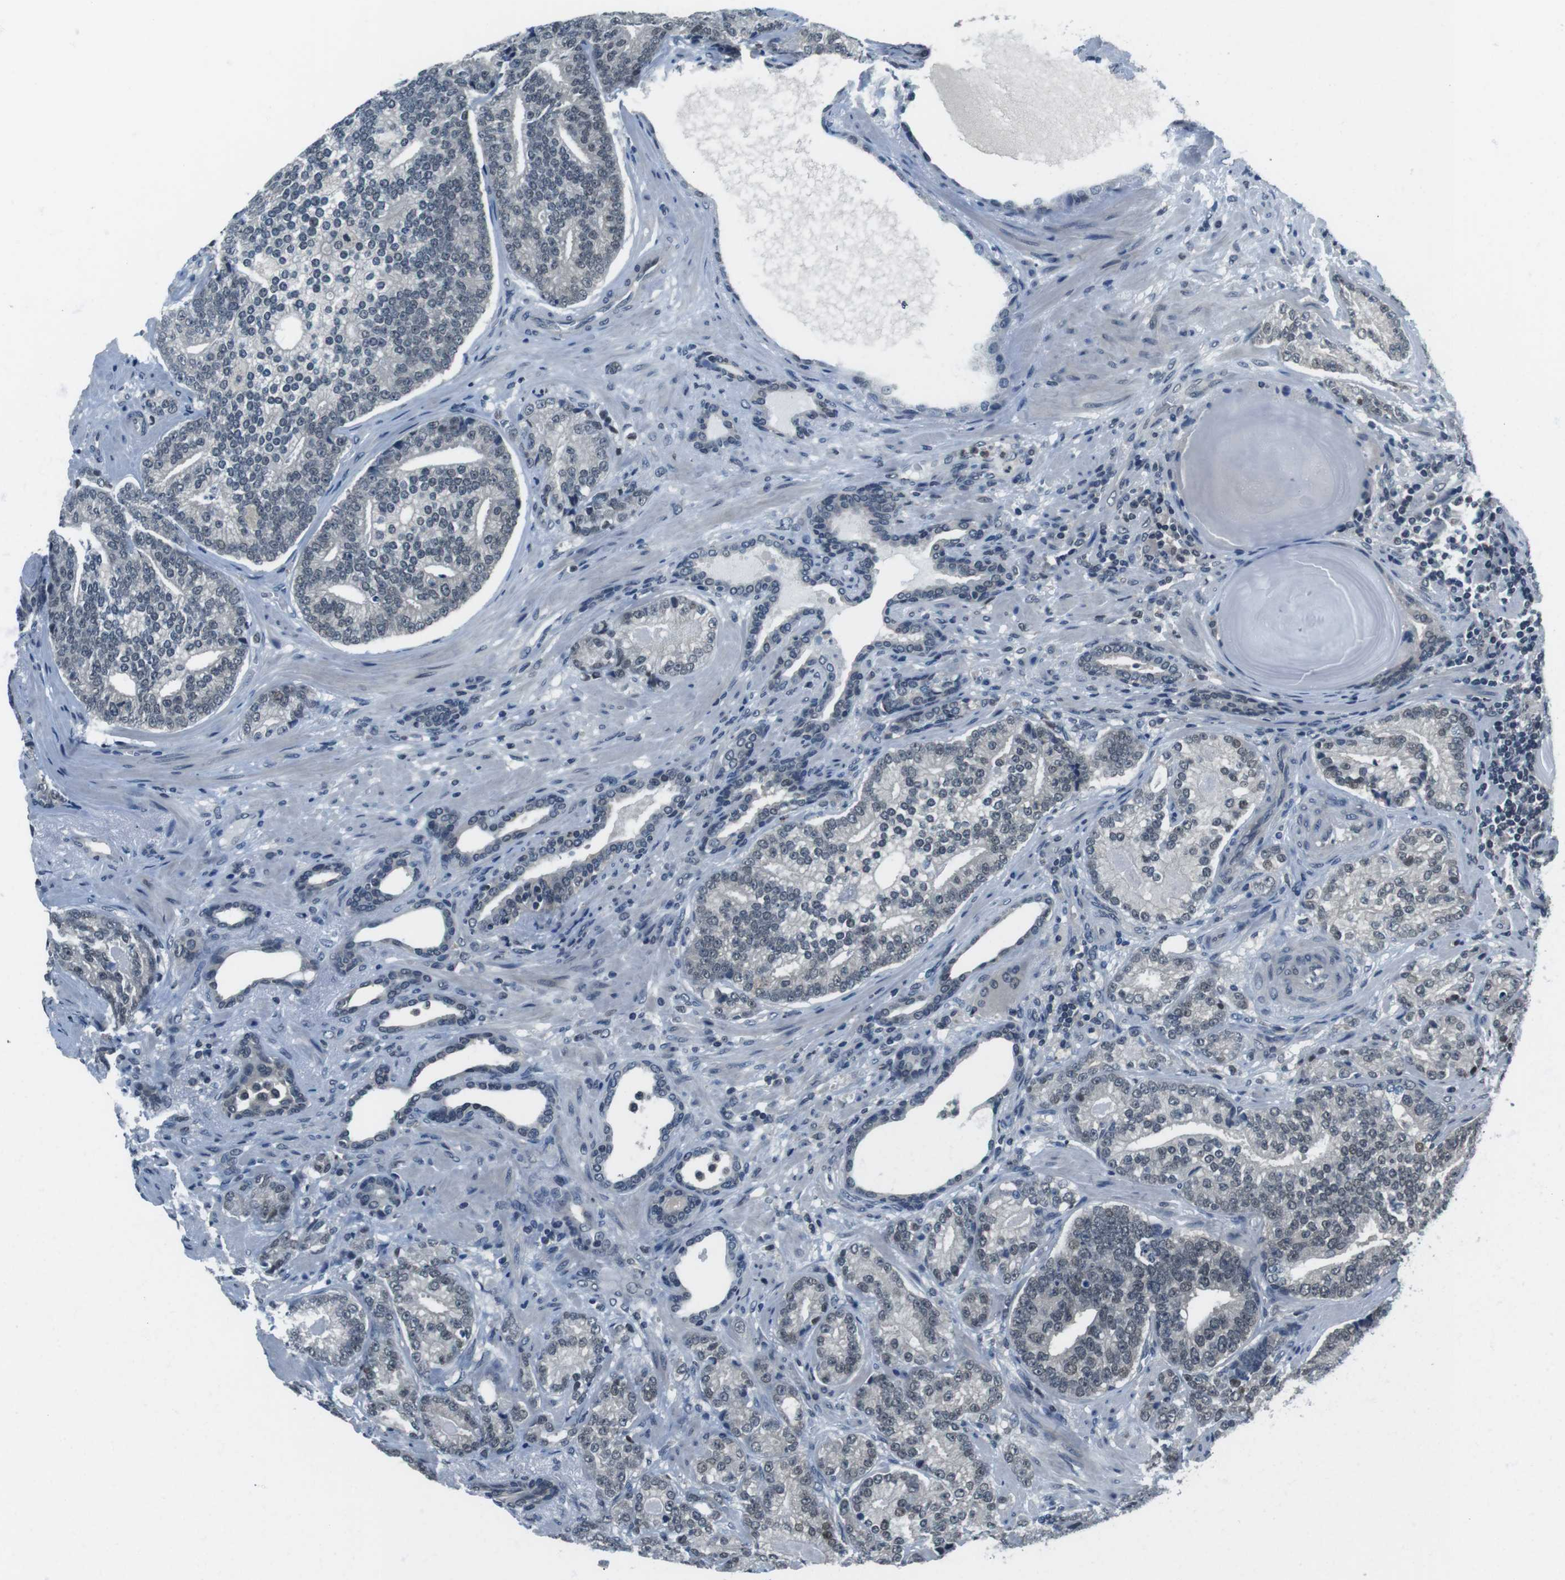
{"staining": {"intensity": "negative", "quantity": "none", "location": "none"}, "tissue": "prostate cancer", "cell_type": "Tumor cells", "image_type": "cancer", "snomed": [{"axis": "morphology", "description": "Adenocarcinoma, High grade"}, {"axis": "topography", "description": "Prostate"}], "caption": "Prostate high-grade adenocarcinoma stained for a protein using immunohistochemistry displays no expression tumor cells.", "gene": "NEK4", "patient": {"sex": "male", "age": 61}}